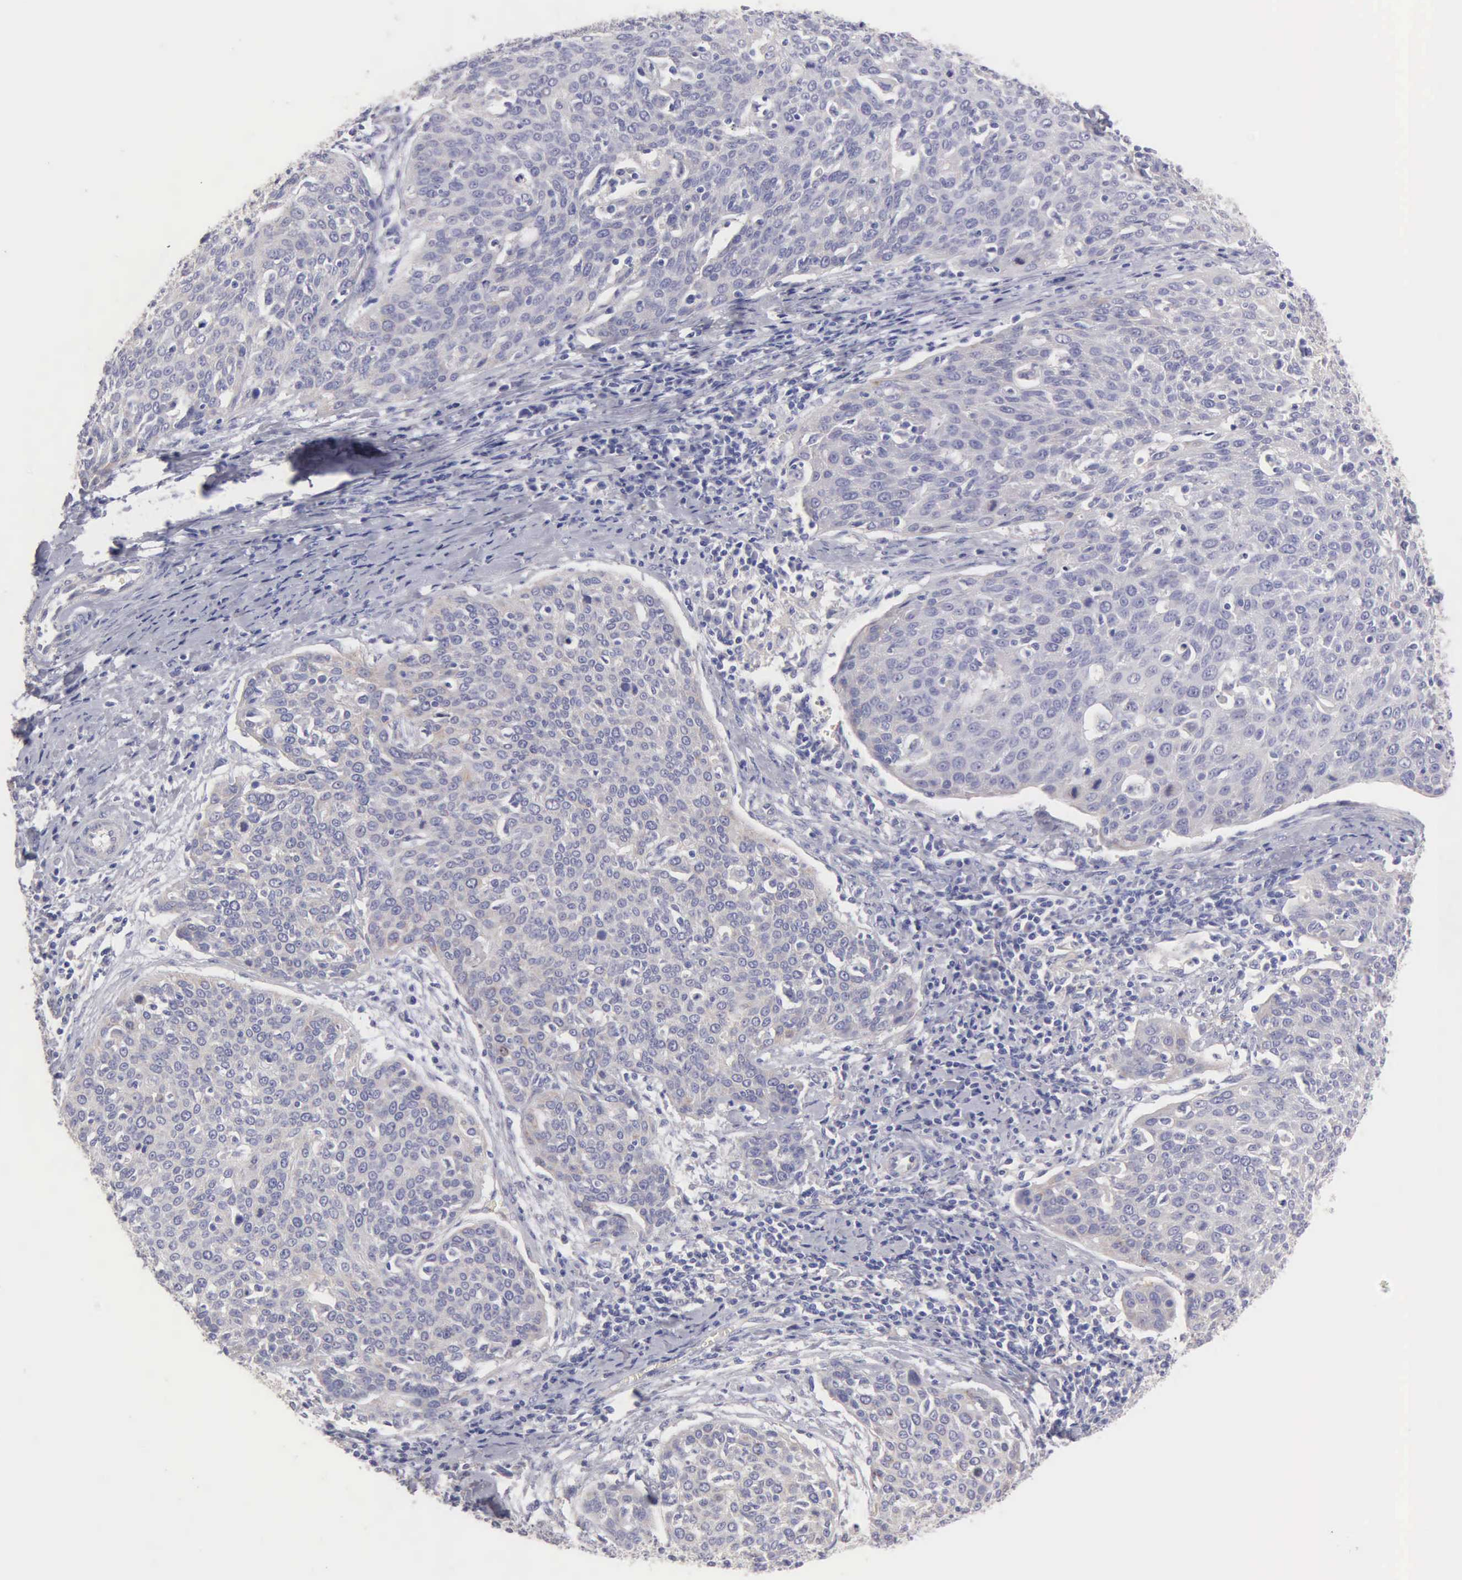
{"staining": {"intensity": "weak", "quantity": "25%-75%", "location": "cytoplasmic/membranous"}, "tissue": "cervical cancer", "cell_type": "Tumor cells", "image_type": "cancer", "snomed": [{"axis": "morphology", "description": "Squamous cell carcinoma, NOS"}, {"axis": "topography", "description": "Cervix"}], "caption": "Weak cytoplasmic/membranous expression for a protein is seen in approximately 25%-75% of tumor cells of squamous cell carcinoma (cervical) using immunohistochemistry (IHC).", "gene": "APP", "patient": {"sex": "female", "age": 38}}